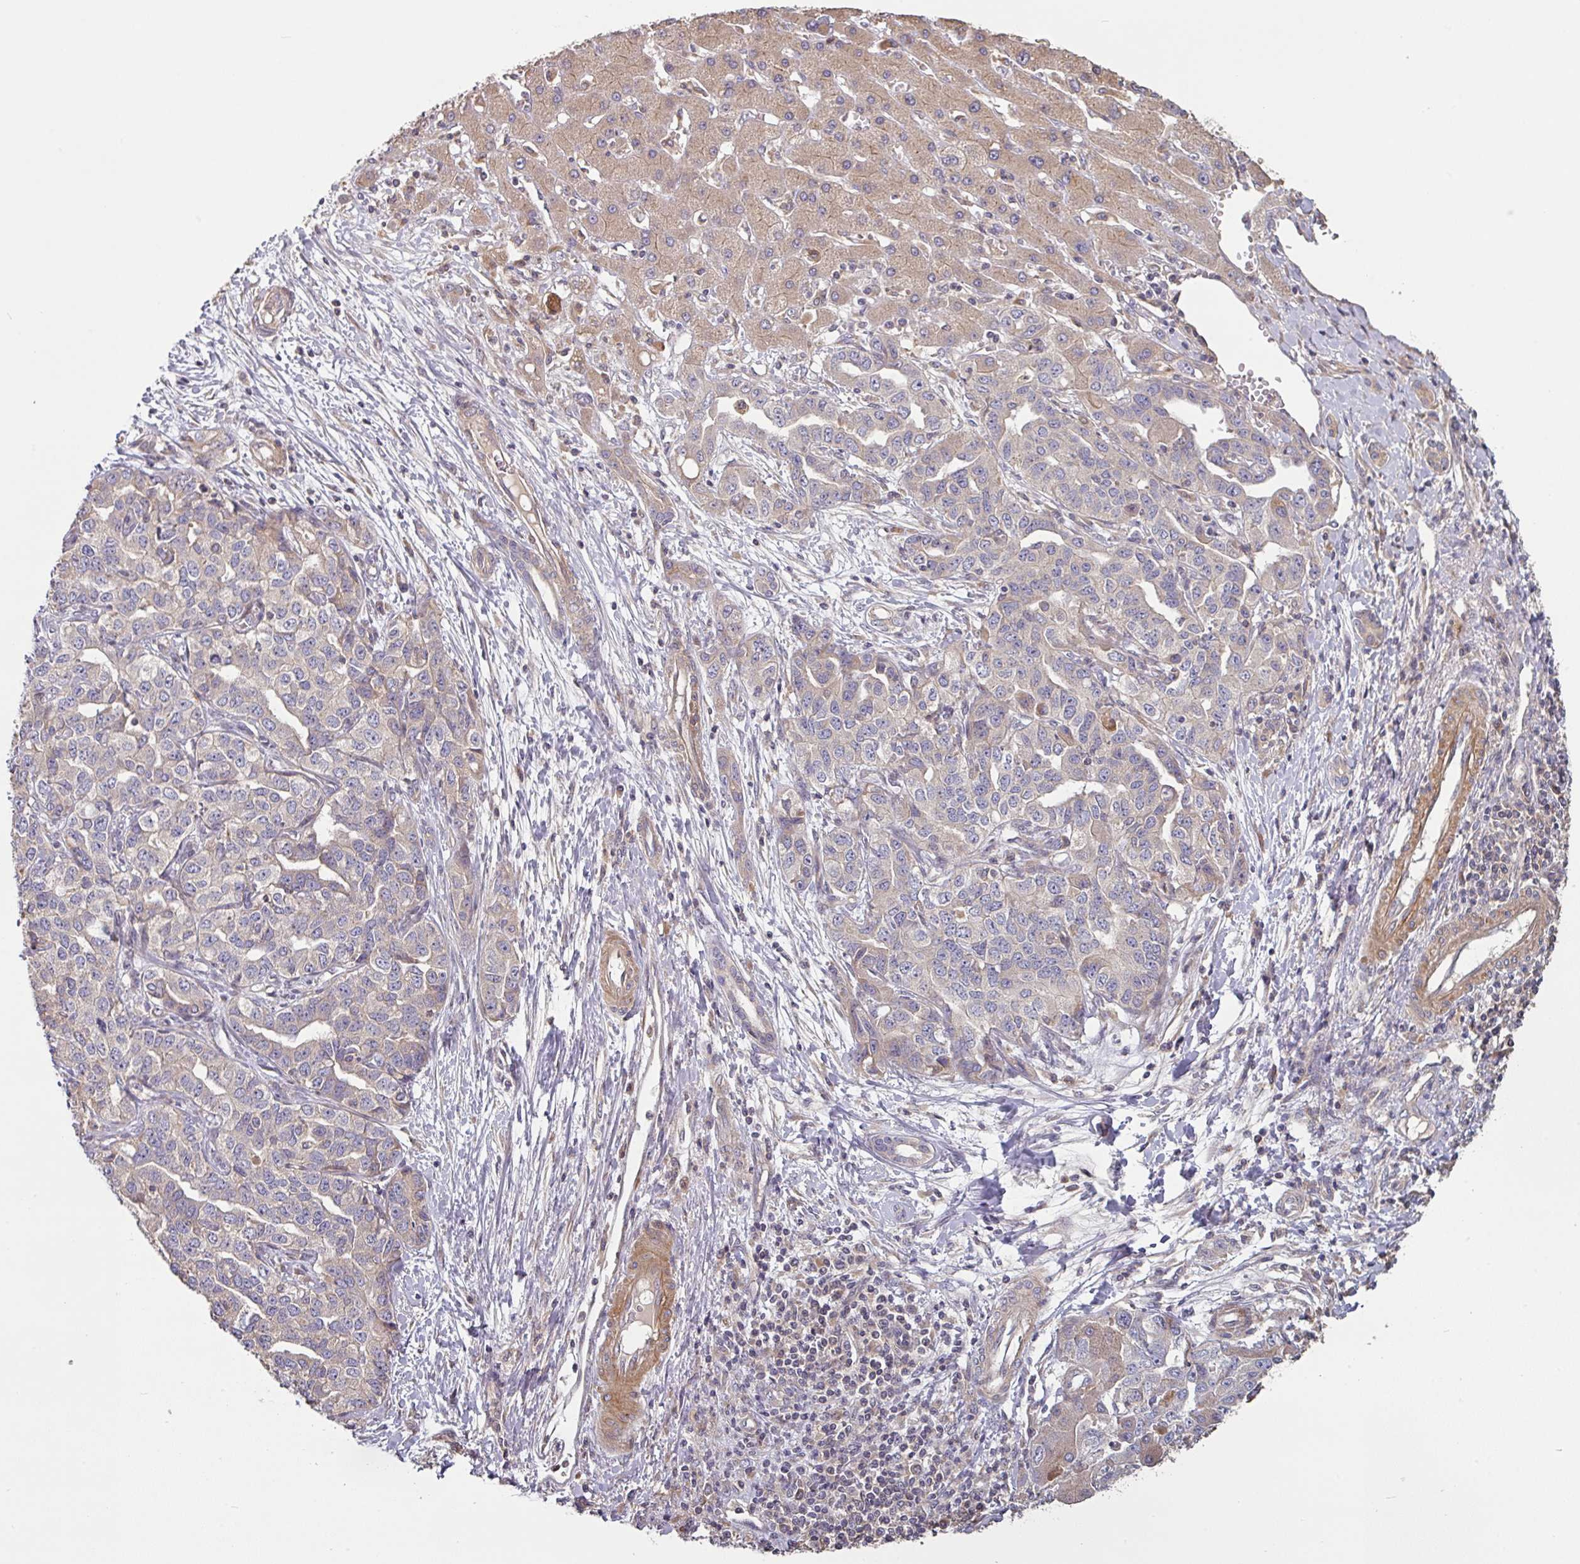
{"staining": {"intensity": "weak", "quantity": "25%-75%", "location": "cytoplasmic/membranous"}, "tissue": "liver cancer", "cell_type": "Tumor cells", "image_type": "cancer", "snomed": [{"axis": "morphology", "description": "Cholangiocarcinoma"}, {"axis": "topography", "description": "Liver"}], "caption": "Protein staining demonstrates weak cytoplasmic/membranous expression in about 25%-75% of tumor cells in cholangiocarcinoma (liver).", "gene": "SIK1", "patient": {"sex": "male", "age": 59}}